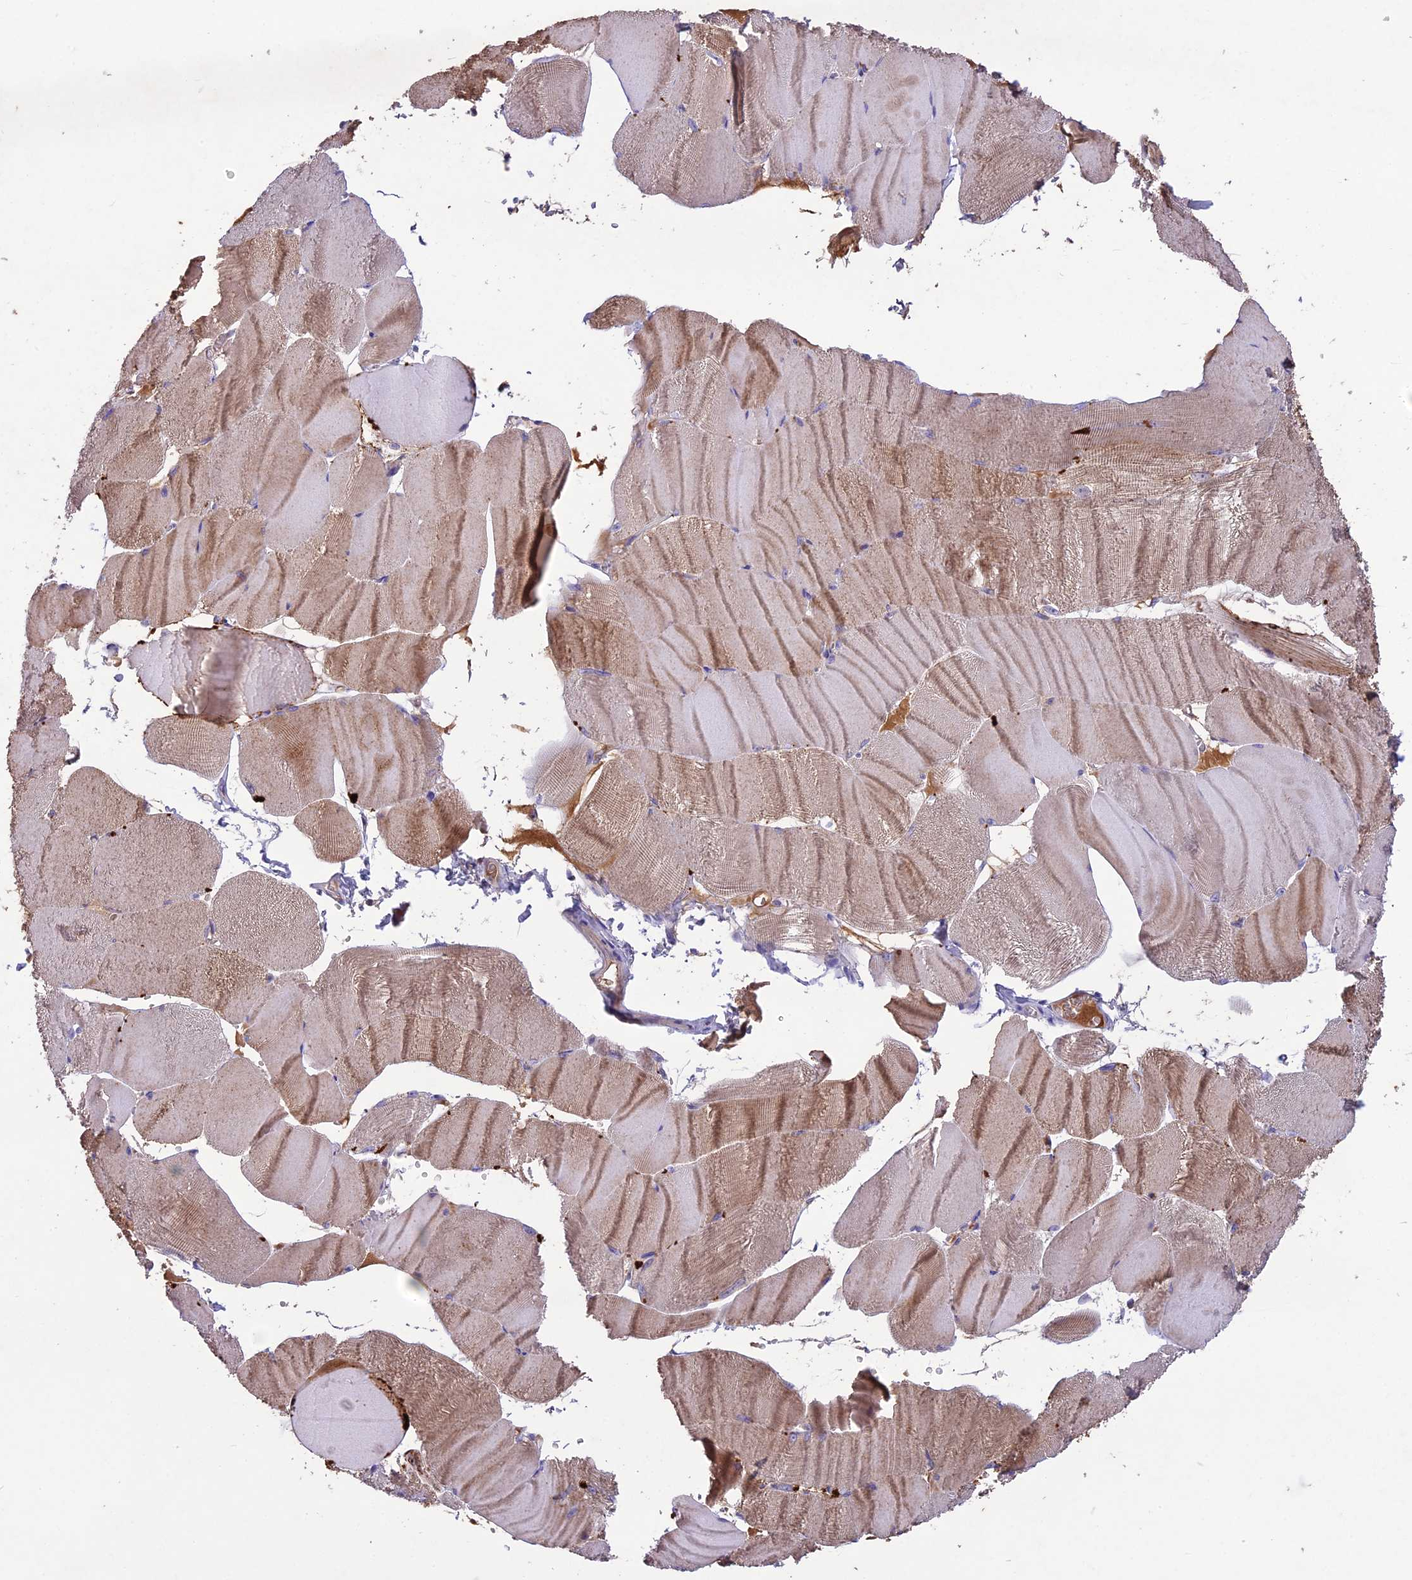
{"staining": {"intensity": "moderate", "quantity": "25%-75%", "location": "cytoplasmic/membranous"}, "tissue": "skeletal muscle", "cell_type": "Myocytes", "image_type": "normal", "snomed": [{"axis": "morphology", "description": "Normal tissue, NOS"}, {"axis": "morphology", "description": "Basal cell carcinoma"}, {"axis": "topography", "description": "Skeletal muscle"}], "caption": "The micrograph reveals immunohistochemical staining of benign skeletal muscle. There is moderate cytoplasmic/membranous positivity is appreciated in about 25%-75% of myocytes. Nuclei are stained in blue.", "gene": "ADO", "patient": {"sex": "female", "age": 64}}